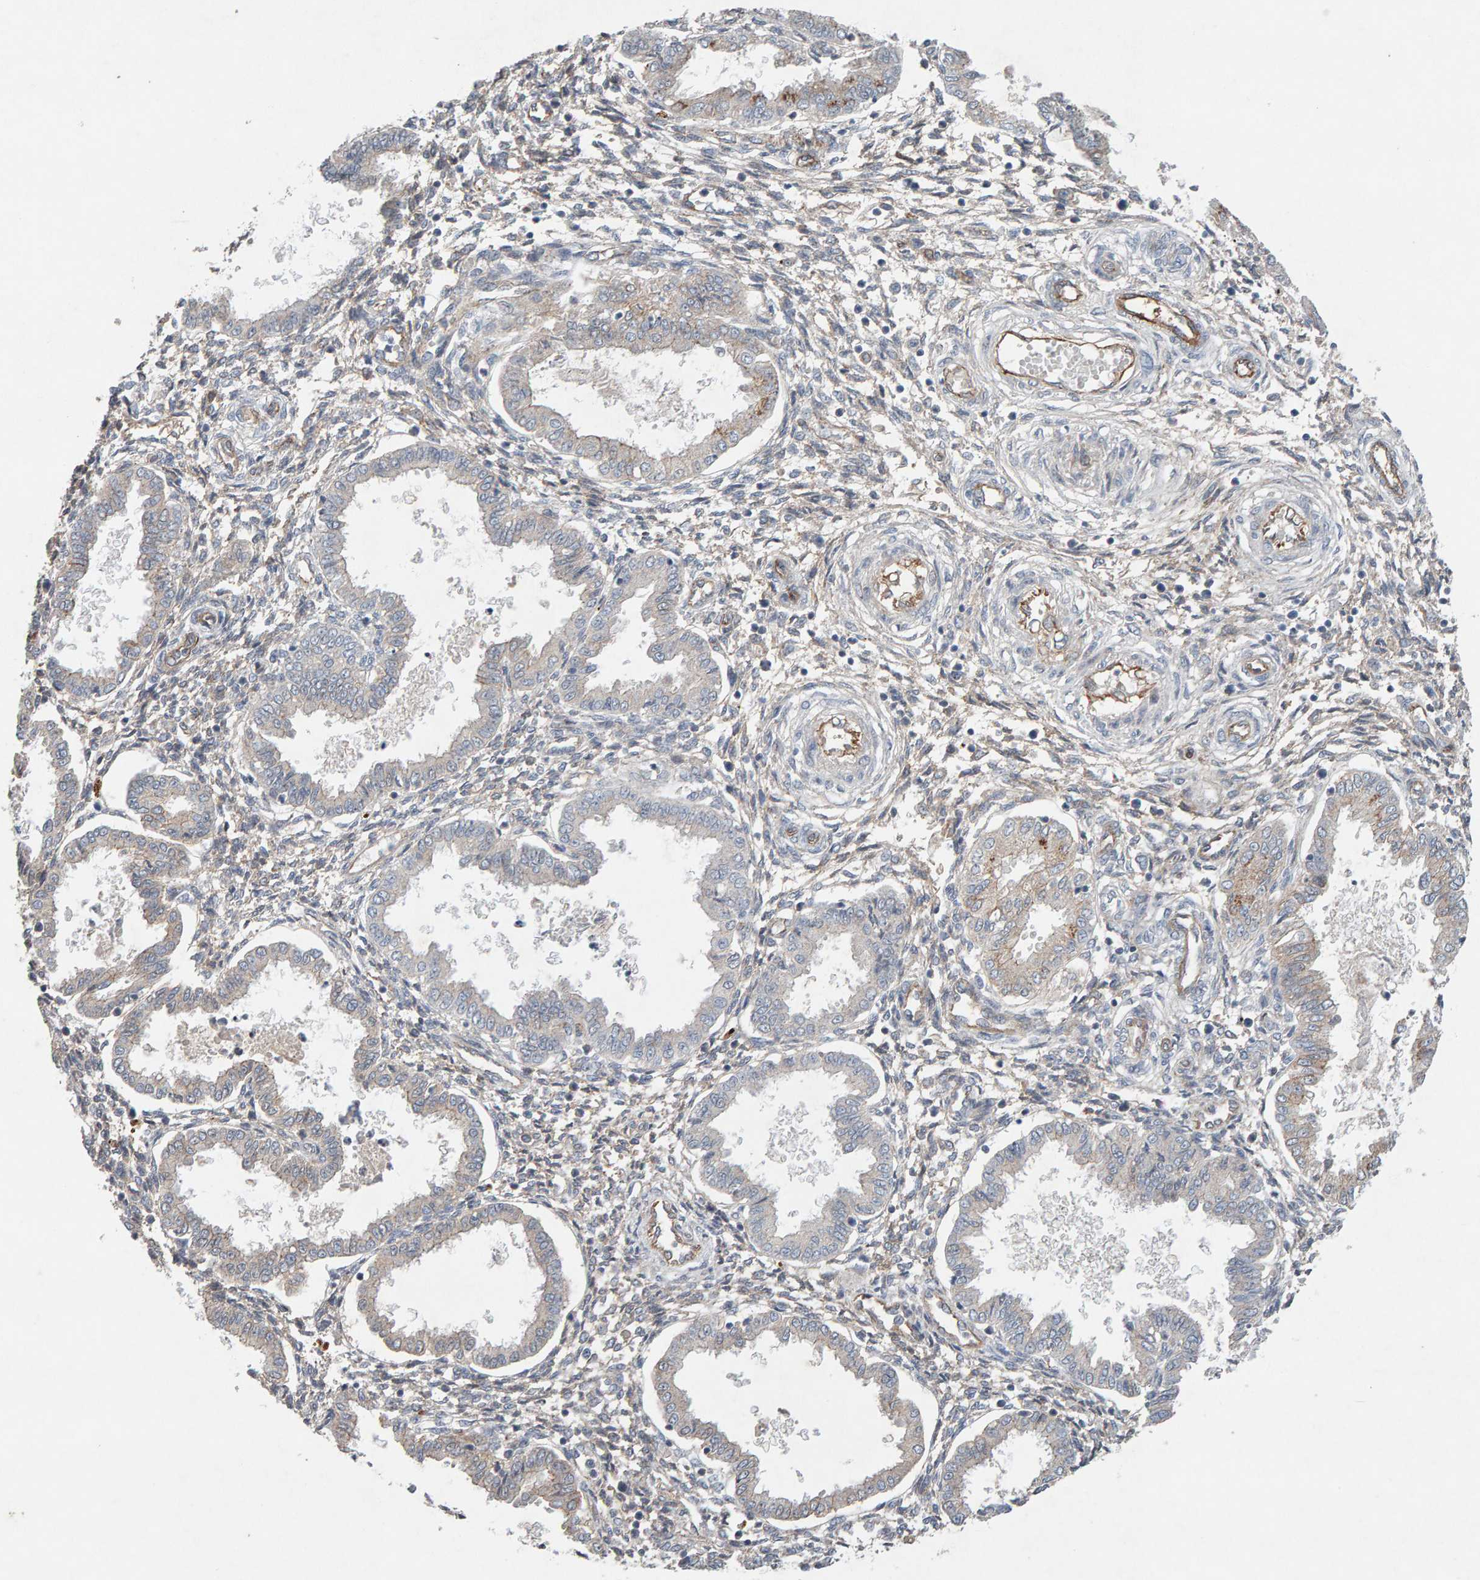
{"staining": {"intensity": "negative", "quantity": "none", "location": "none"}, "tissue": "endometrium", "cell_type": "Cells in endometrial stroma", "image_type": "normal", "snomed": [{"axis": "morphology", "description": "Normal tissue, NOS"}, {"axis": "topography", "description": "Endometrium"}], "caption": "Image shows no protein positivity in cells in endometrial stroma of normal endometrium.", "gene": "PTPRM", "patient": {"sex": "female", "age": 33}}